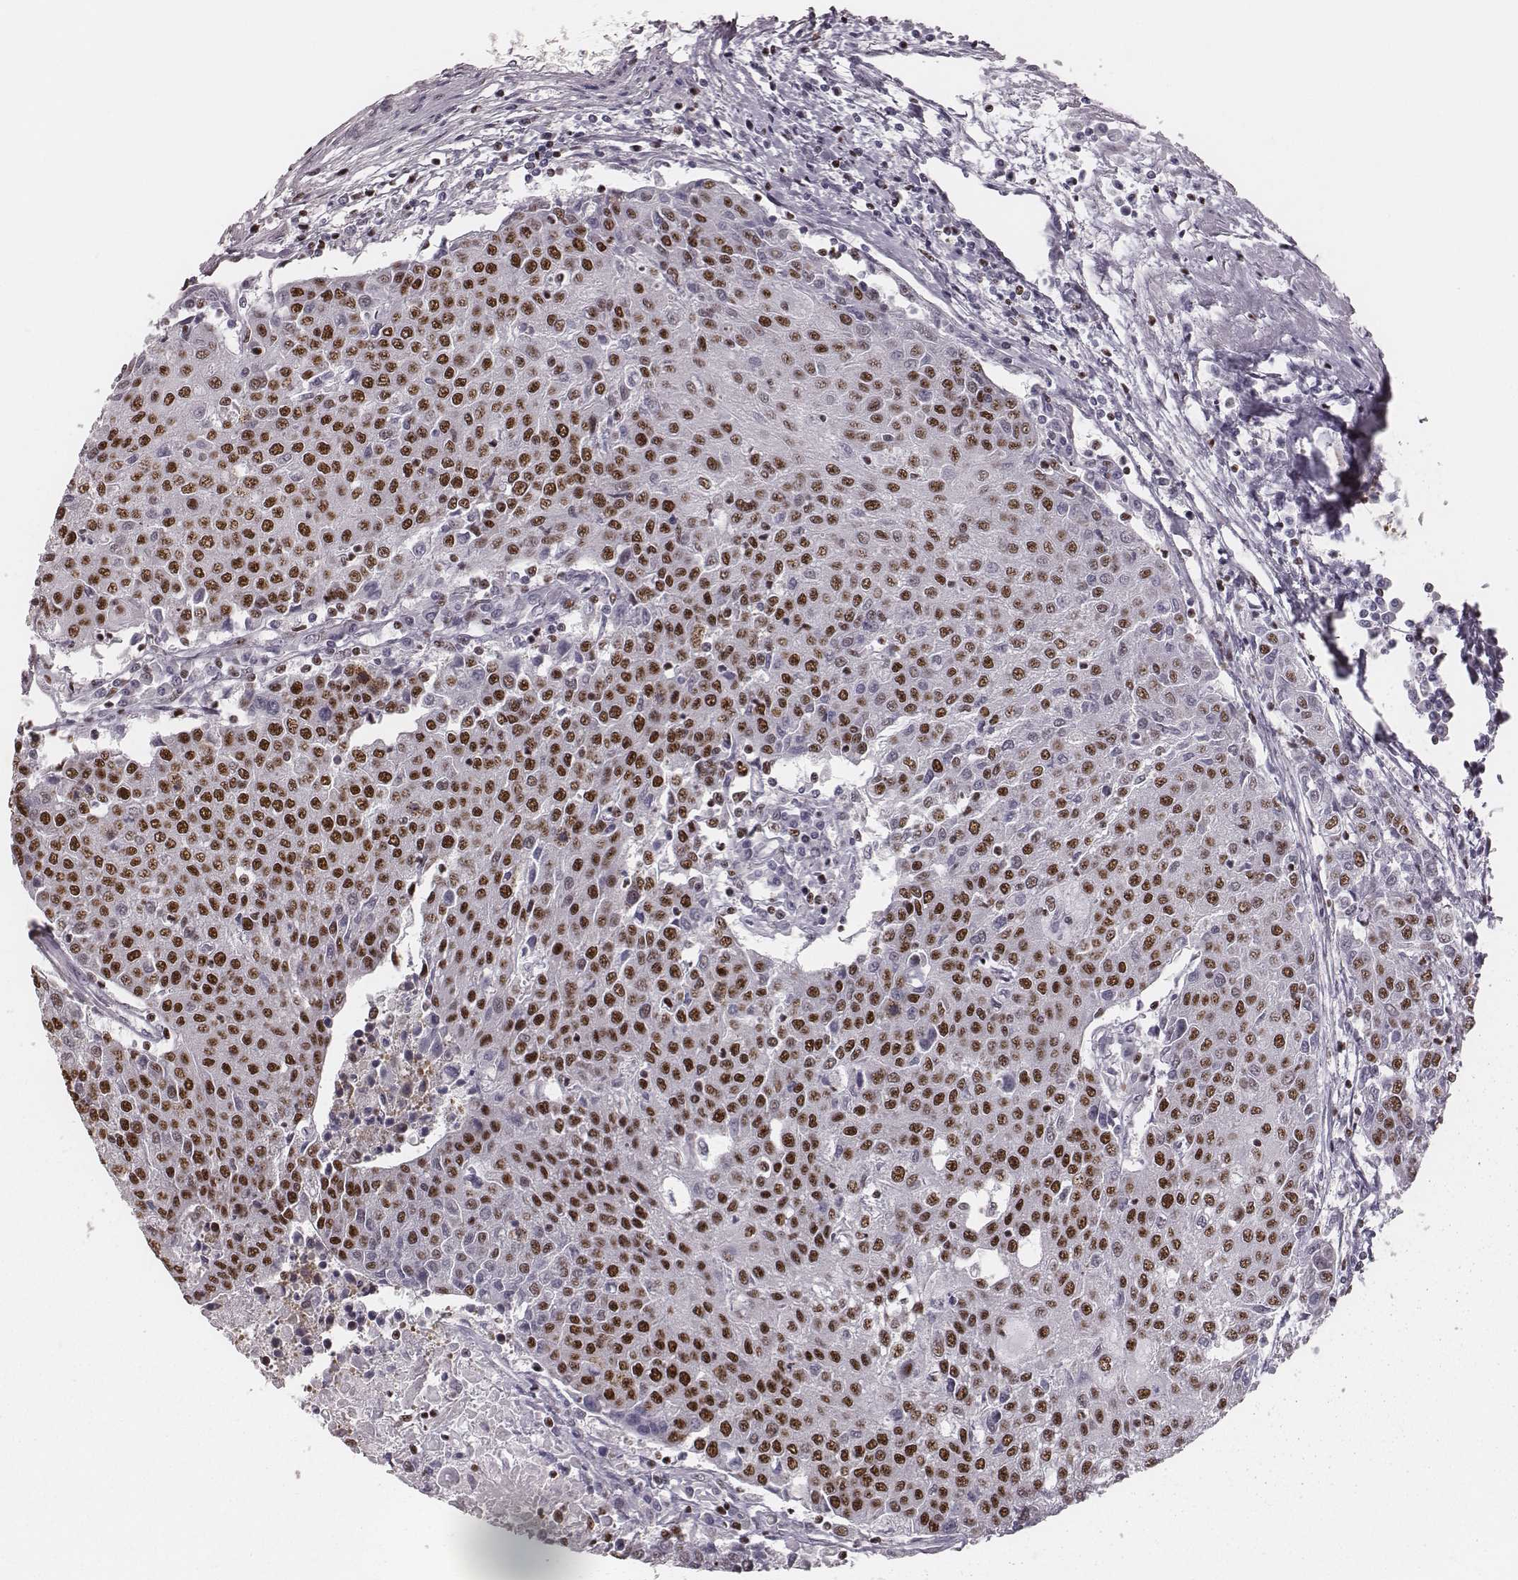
{"staining": {"intensity": "strong", "quantity": ">75%", "location": "nuclear"}, "tissue": "urothelial cancer", "cell_type": "Tumor cells", "image_type": "cancer", "snomed": [{"axis": "morphology", "description": "Urothelial carcinoma, High grade"}, {"axis": "topography", "description": "Urinary bladder"}], "caption": "Immunohistochemical staining of urothelial cancer displays strong nuclear protein staining in approximately >75% of tumor cells.", "gene": "LUC7L", "patient": {"sex": "female", "age": 85}}